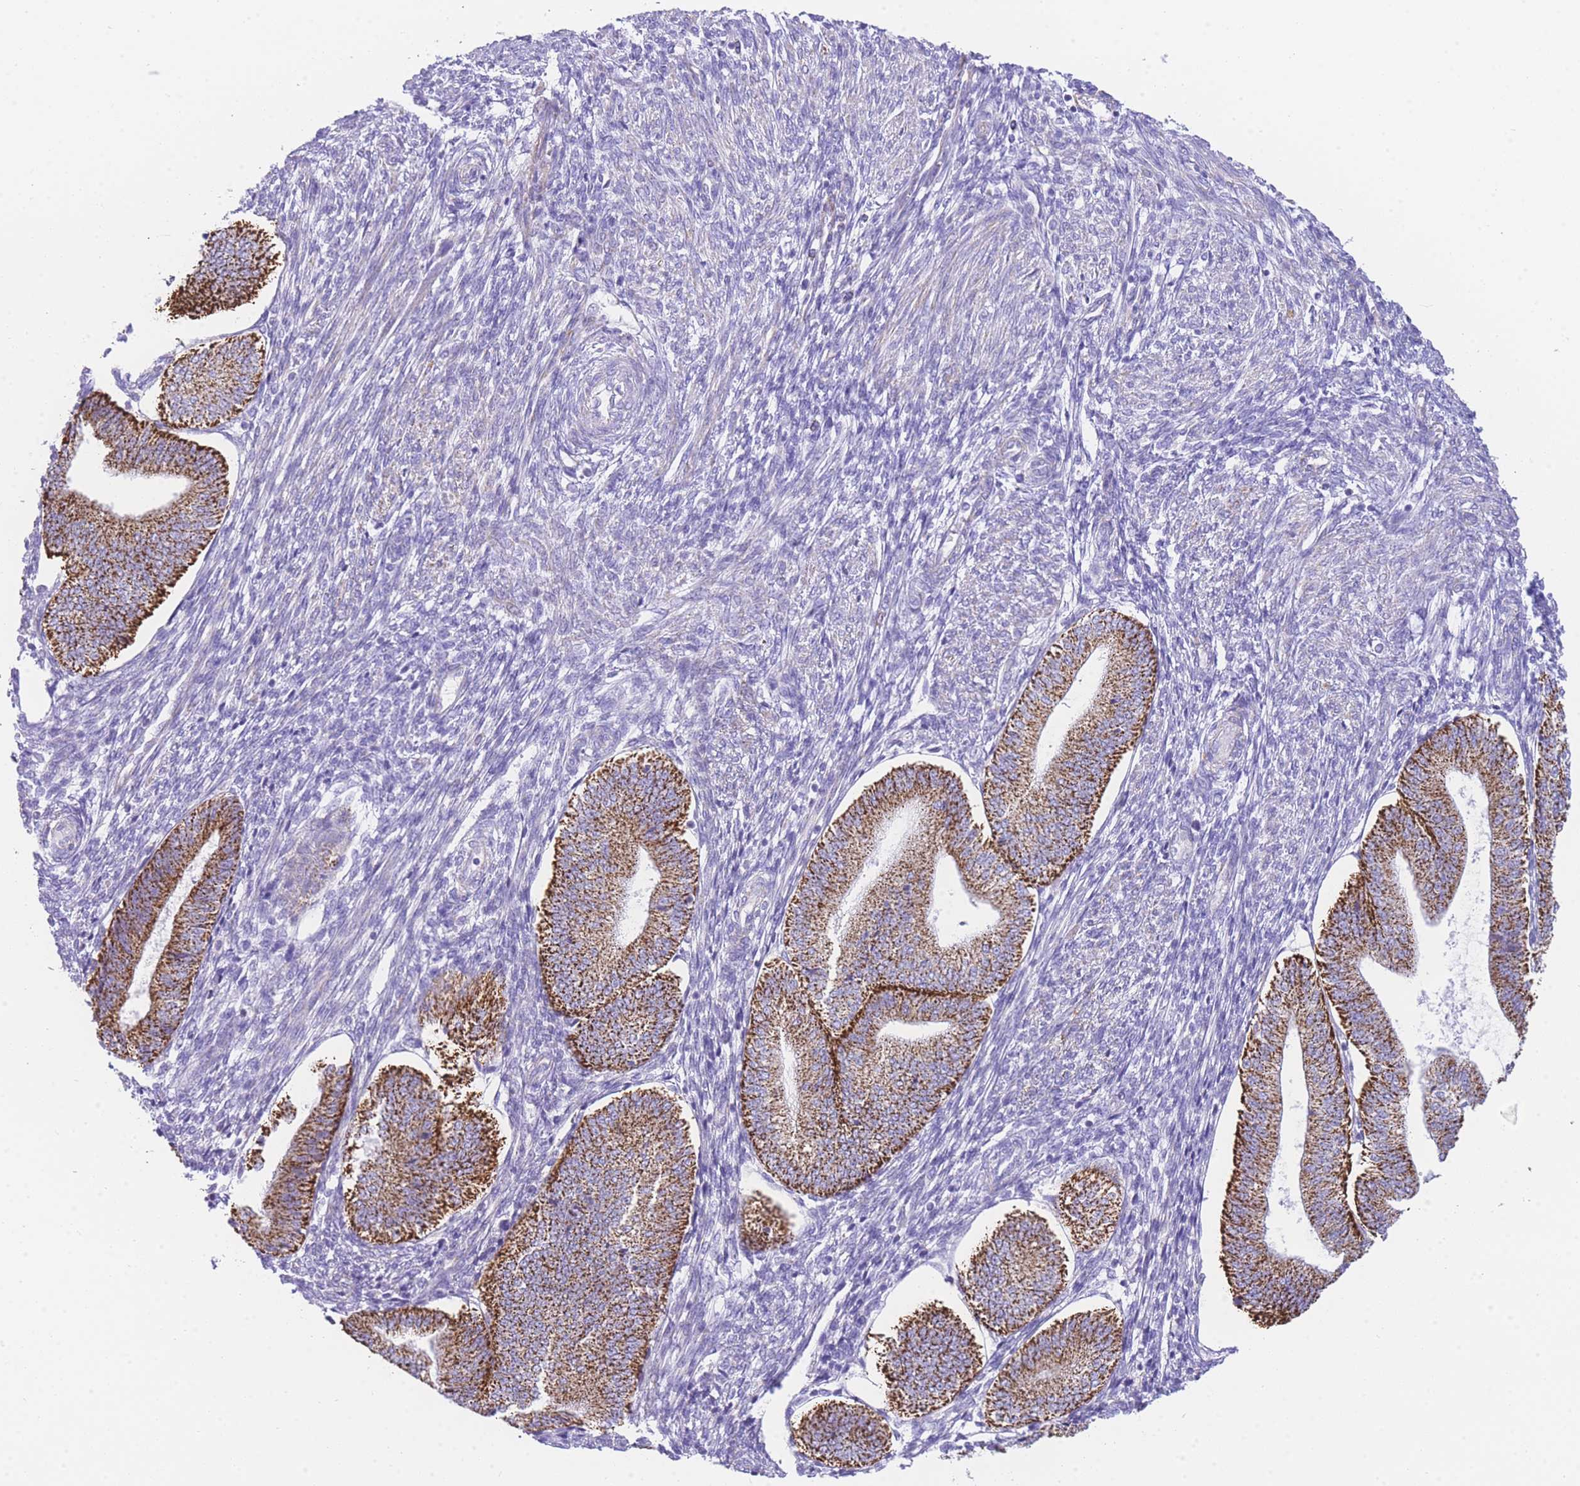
{"staining": {"intensity": "negative", "quantity": "none", "location": "none"}, "tissue": "endometrium", "cell_type": "Cells in endometrial stroma", "image_type": "normal", "snomed": [{"axis": "morphology", "description": "Normal tissue, NOS"}, {"axis": "topography", "description": "Endometrium"}], "caption": "This micrograph is of benign endometrium stained with immunohistochemistry (IHC) to label a protein in brown with the nuclei are counter-stained blue. There is no positivity in cells in endometrial stroma. Nuclei are stained in blue.", "gene": "ACSM4", "patient": {"sex": "female", "age": 34}}